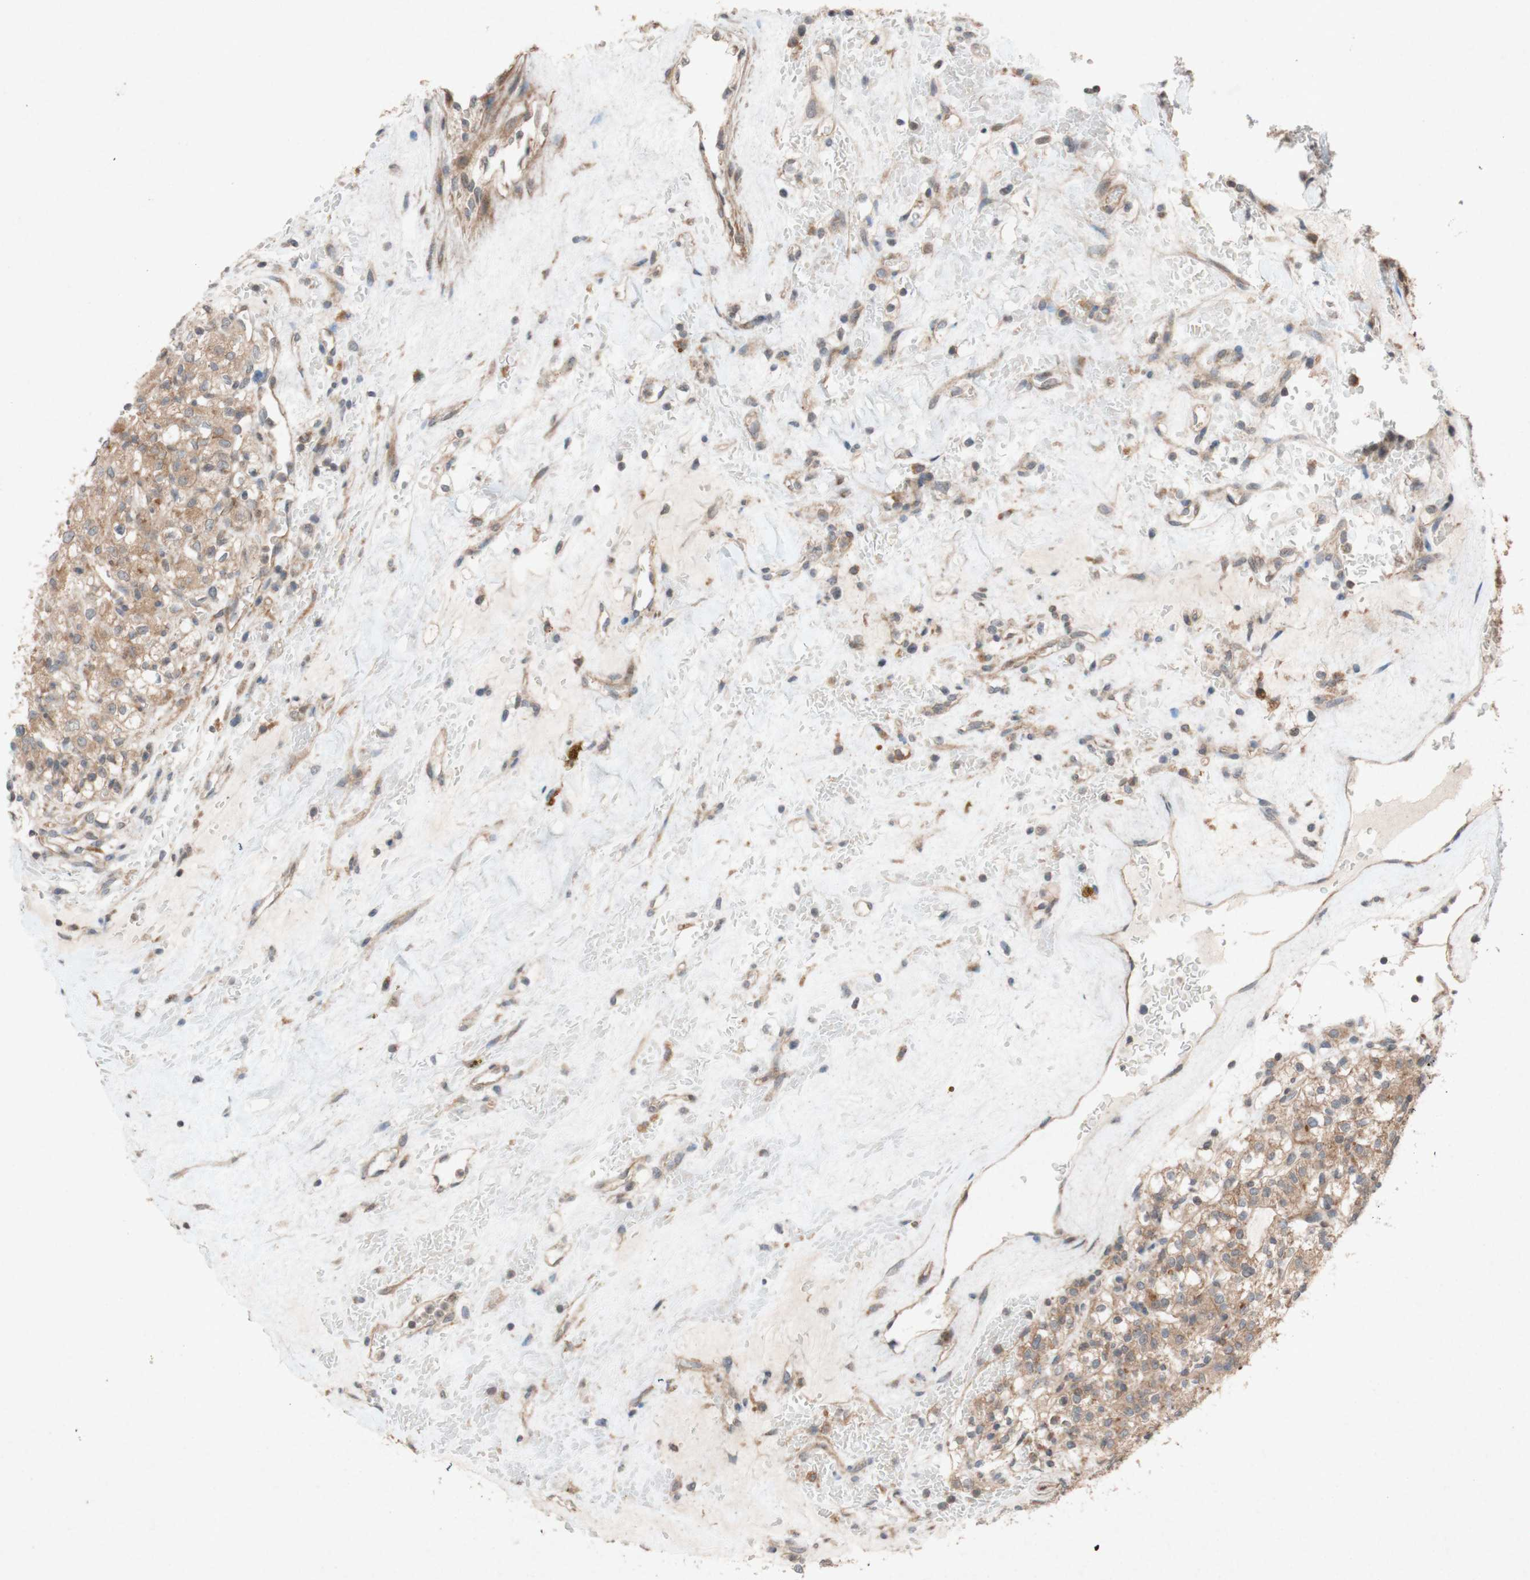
{"staining": {"intensity": "moderate", "quantity": ">75%", "location": "cytoplasmic/membranous"}, "tissue": "renal cancer", "cell_type": "Tumor cells", "image_type": "cancer", "snomed": [{"axis": "morphology", "description": "Normal tissue, NOS"}, {"axis": "morphology", "description": "Adenocarcinoma, NOS"}, {"axis": "topography", "description": "Kidney"}], "caption": "Moderate cytoplasmic/membranous expression for a protein is seen in about >75% of tumor cells of renal cancer using IHC.", "gene": "ATP6V1F", "patient": {"sex": "female", "age": 72}}